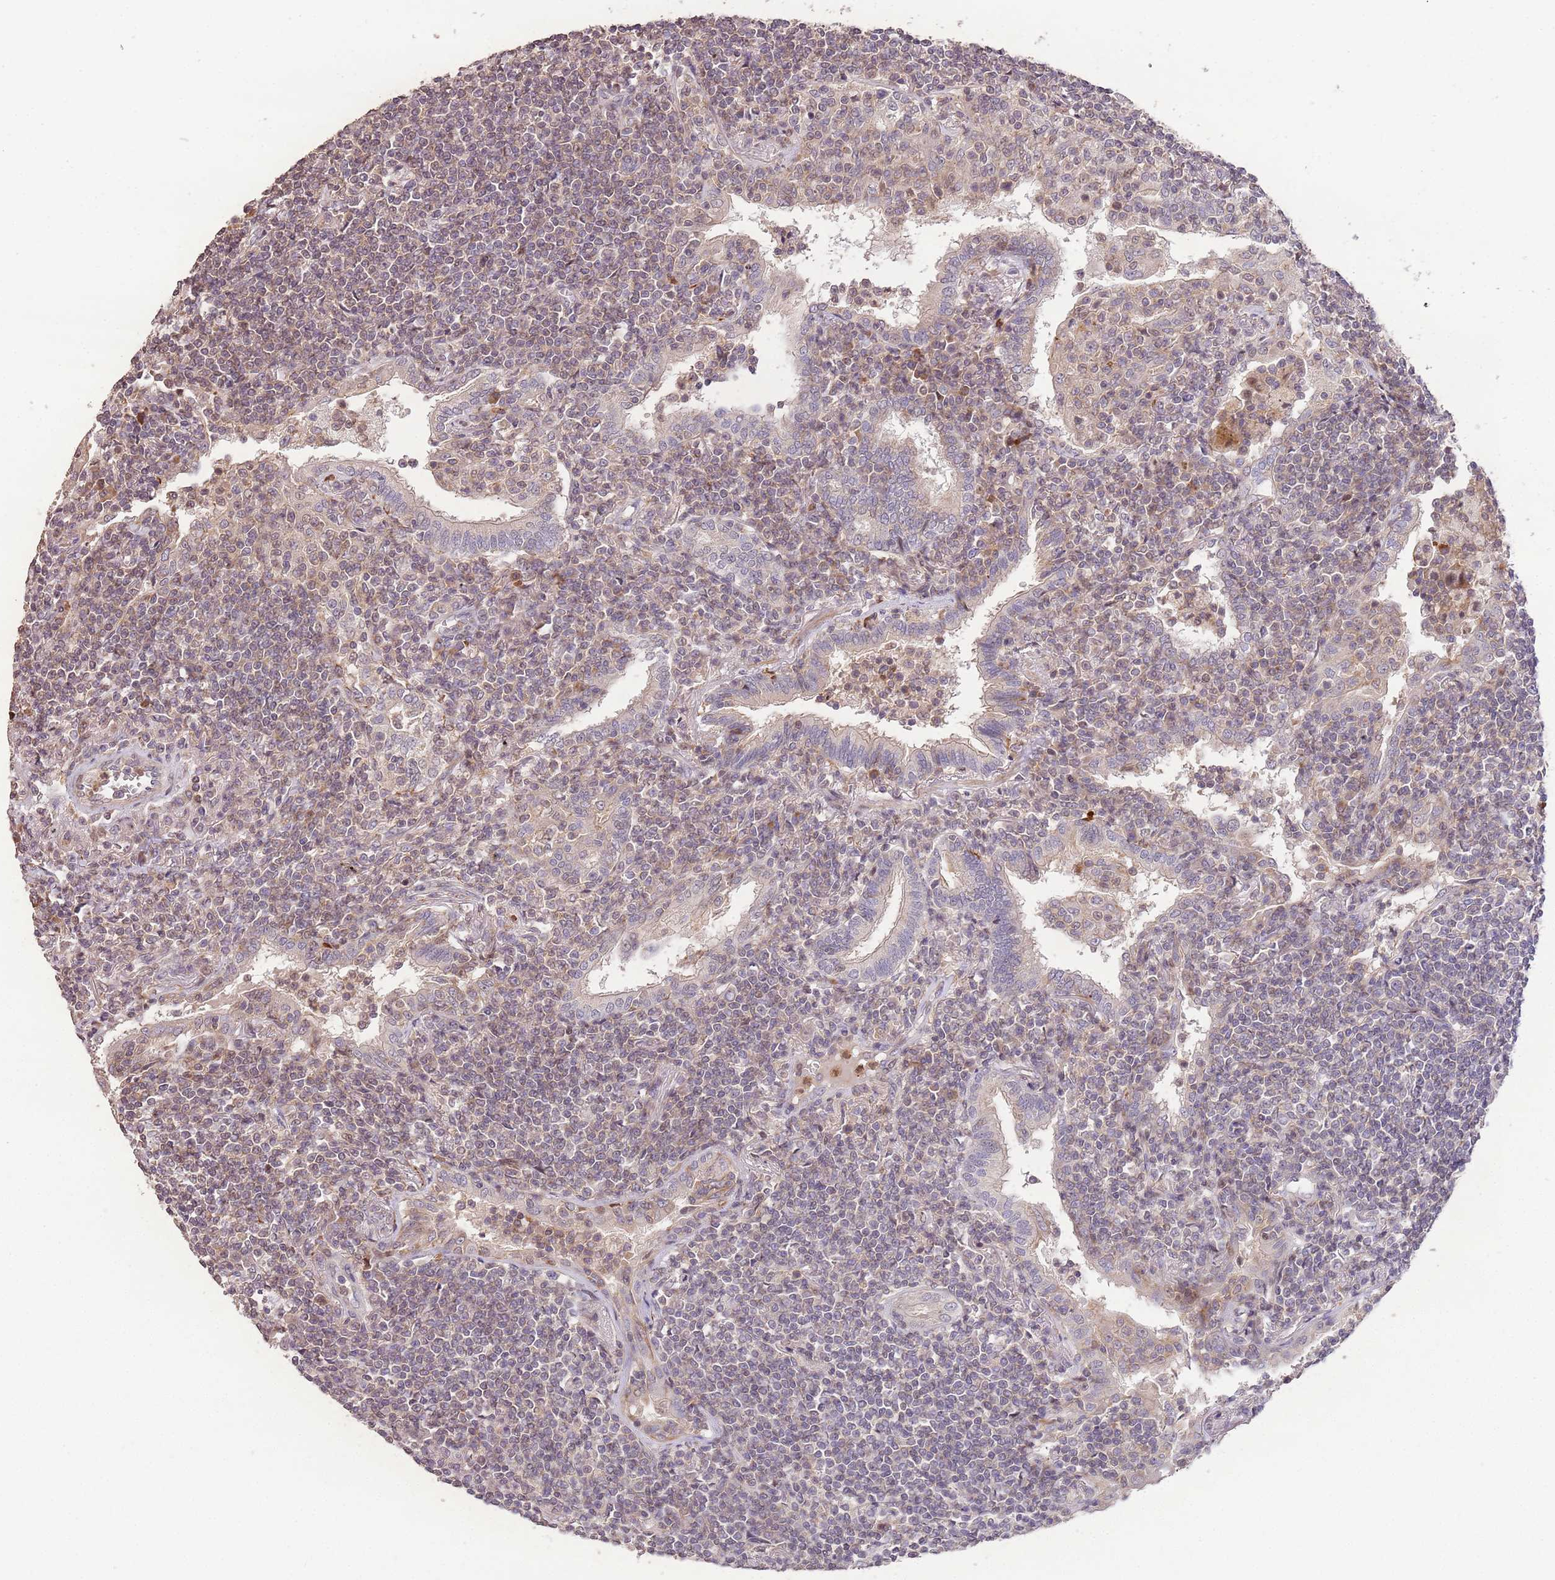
{"staining": {"intensity": "weak", "quantity": "<25%", "location": "nuclear"}, "tissue": "lymphoma", "cell_type": "Tumor cells", "image_type": "cancer", "snomed": [{"axis": "morphology", "description": "Malignant lymphoma, non-Hodgkin's type, Low grade"}, {"axis": "topography", "description": "Lung"}], "caption": "This is an immunohistochemistry histopathology image of lymphoma. There is no positivity in tumor cells.", "gene": "SLC16A4", "patient": {"sex": "female", "age": 71}}